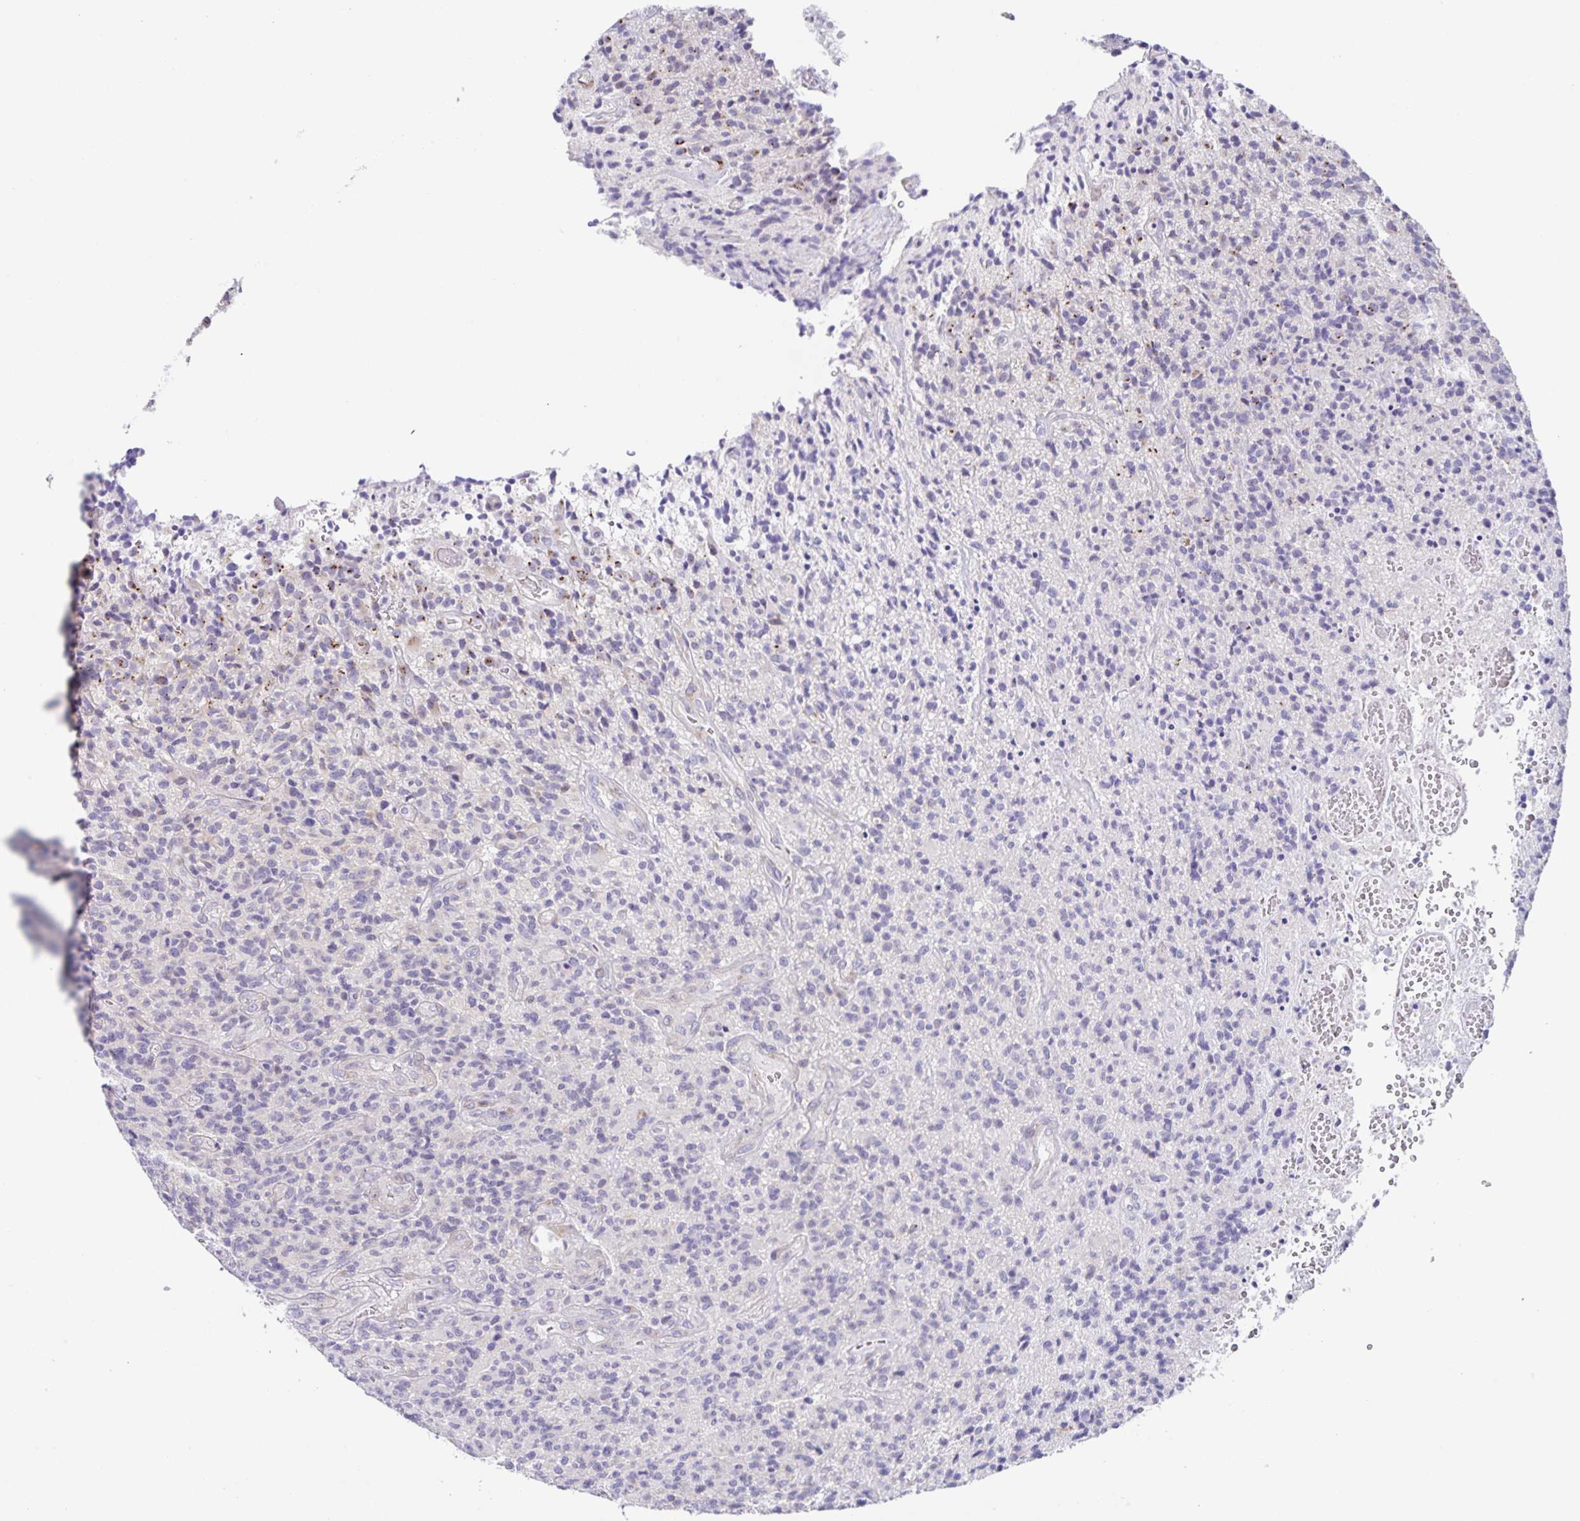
{"staining": {"intensity": "negative", "quantity": "none", "location": "none"}, "tissue": "glioma", "cell_type": "Tumor cells", "image_type": "cancer", "snomed": [{"axis": "morphology", "description": "Glioma, malignant, High grade"}, {"axis": "topography", "description": "Brain"}], "caption": "Immunohistochemical staining of human malignant high-grade glioma displays no significant positivity in tumor cells.", "gene": "PRR36", "patient": {"sex": "male", "age": 76}}